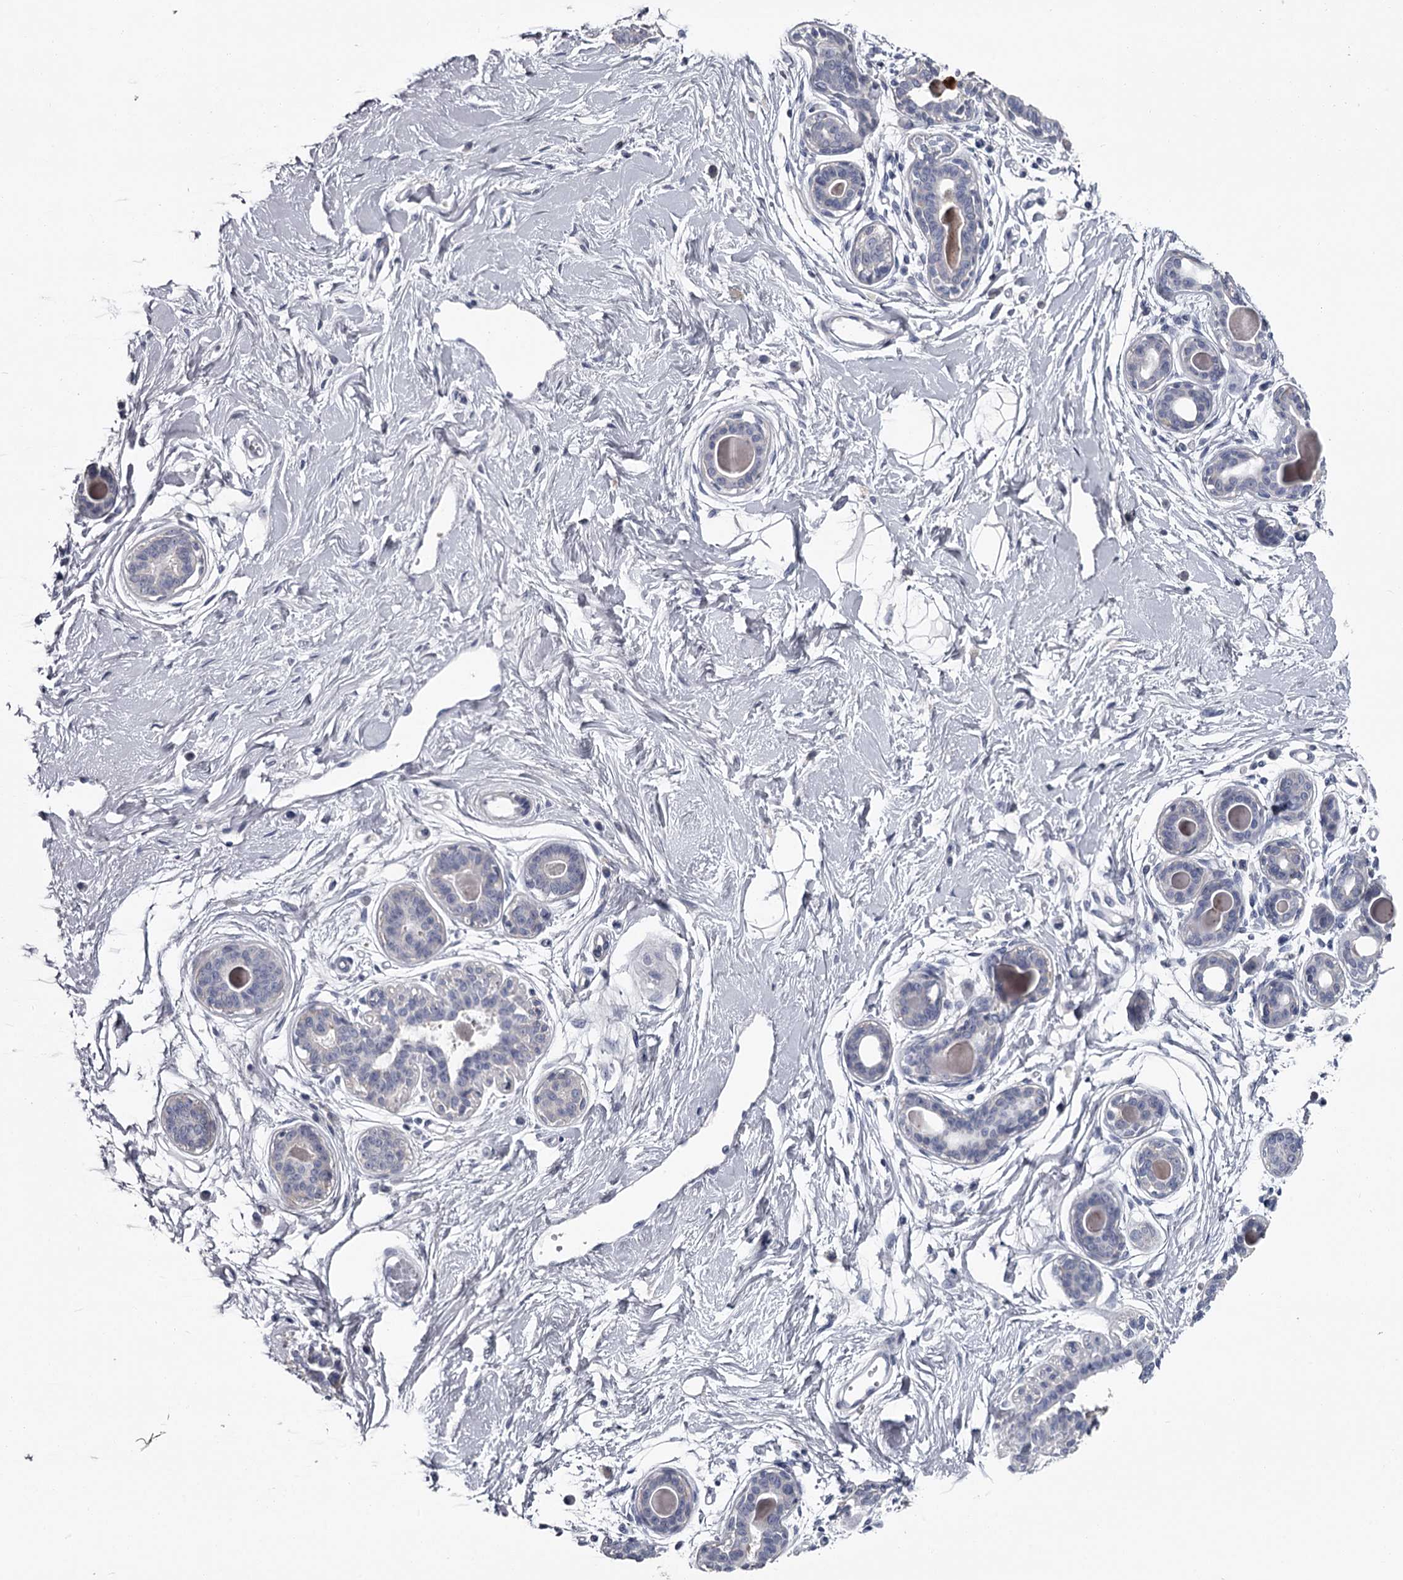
{"staining": {"intensity": "negative", "quantity": "none", "location": "none"}, "tissue": "breast", "cell_type": "Adipocytes", "image_type": "normal", "snomed": [{"axis": "morphology", "description": "Normal tissue, NOS"}, {"axis": "topography", "description": "Breast"}], "caption": "Immunohistochemistry histopathology image of normal human breast stained for a protein (brown), which demonstrates no expression in adipocytes. The staining is performed using DAB brown chromogen with nuclei counter-stained in using hematoxylin.", "gene": "DAO", "patient": {"sex": "female", "age": 45}}